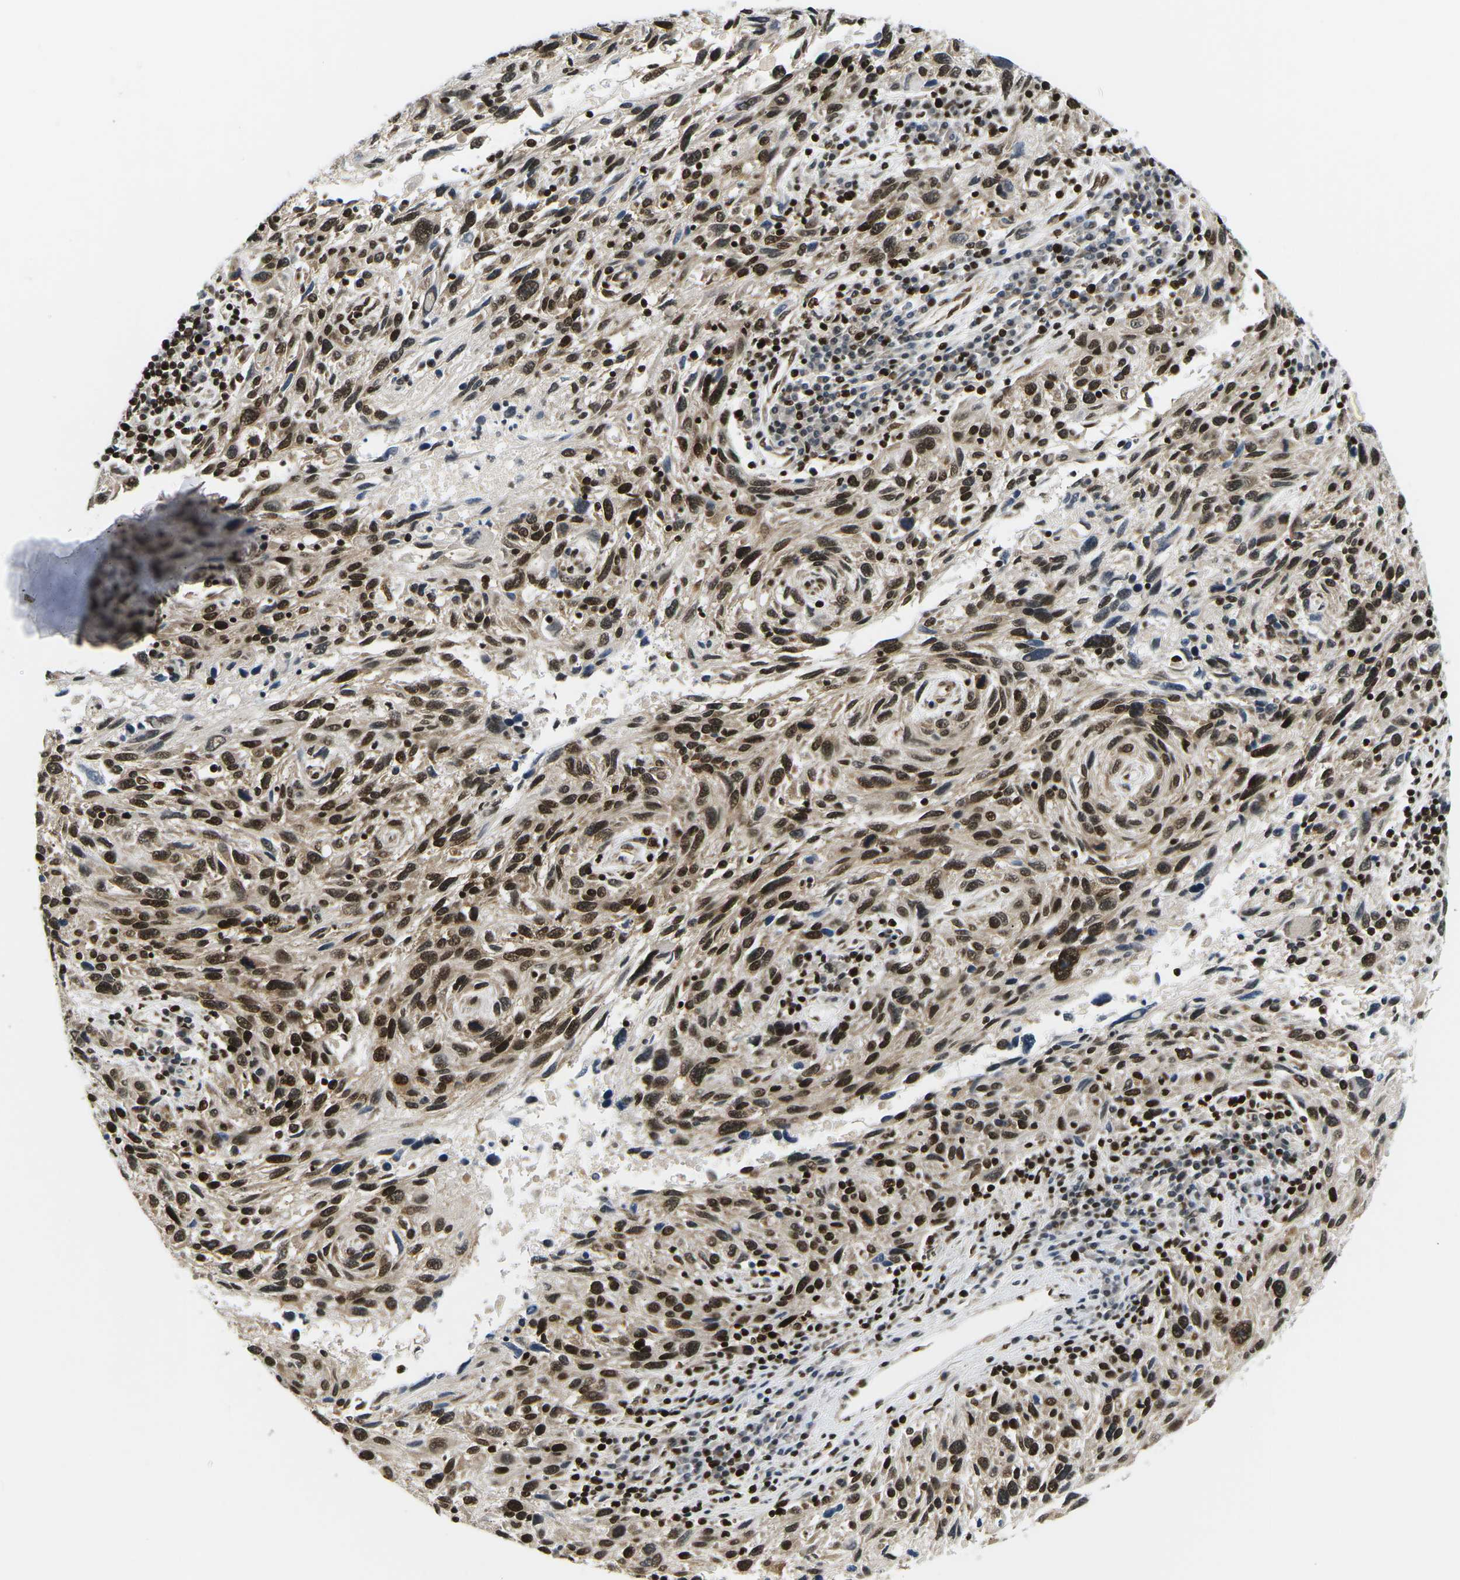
{"staining": {"intensity": "strong", "quantity": ">75%", "location": "nuclear"}, "tissue": "melanoma", "cell_type": "Tumor cells", "image_type": "cancer", "snomed": [{"axis": "morphology", "description": "Malignant melanoma, NOS"}, {"axis": "topography", "description": "Skin"}], "caption": "Tumor cells exhibit high levels of strong nuclear positivity in approximately >75% of cells in melanoma.", "gene": "CELF1", "patient": {"sex": "male", "age": 53}}